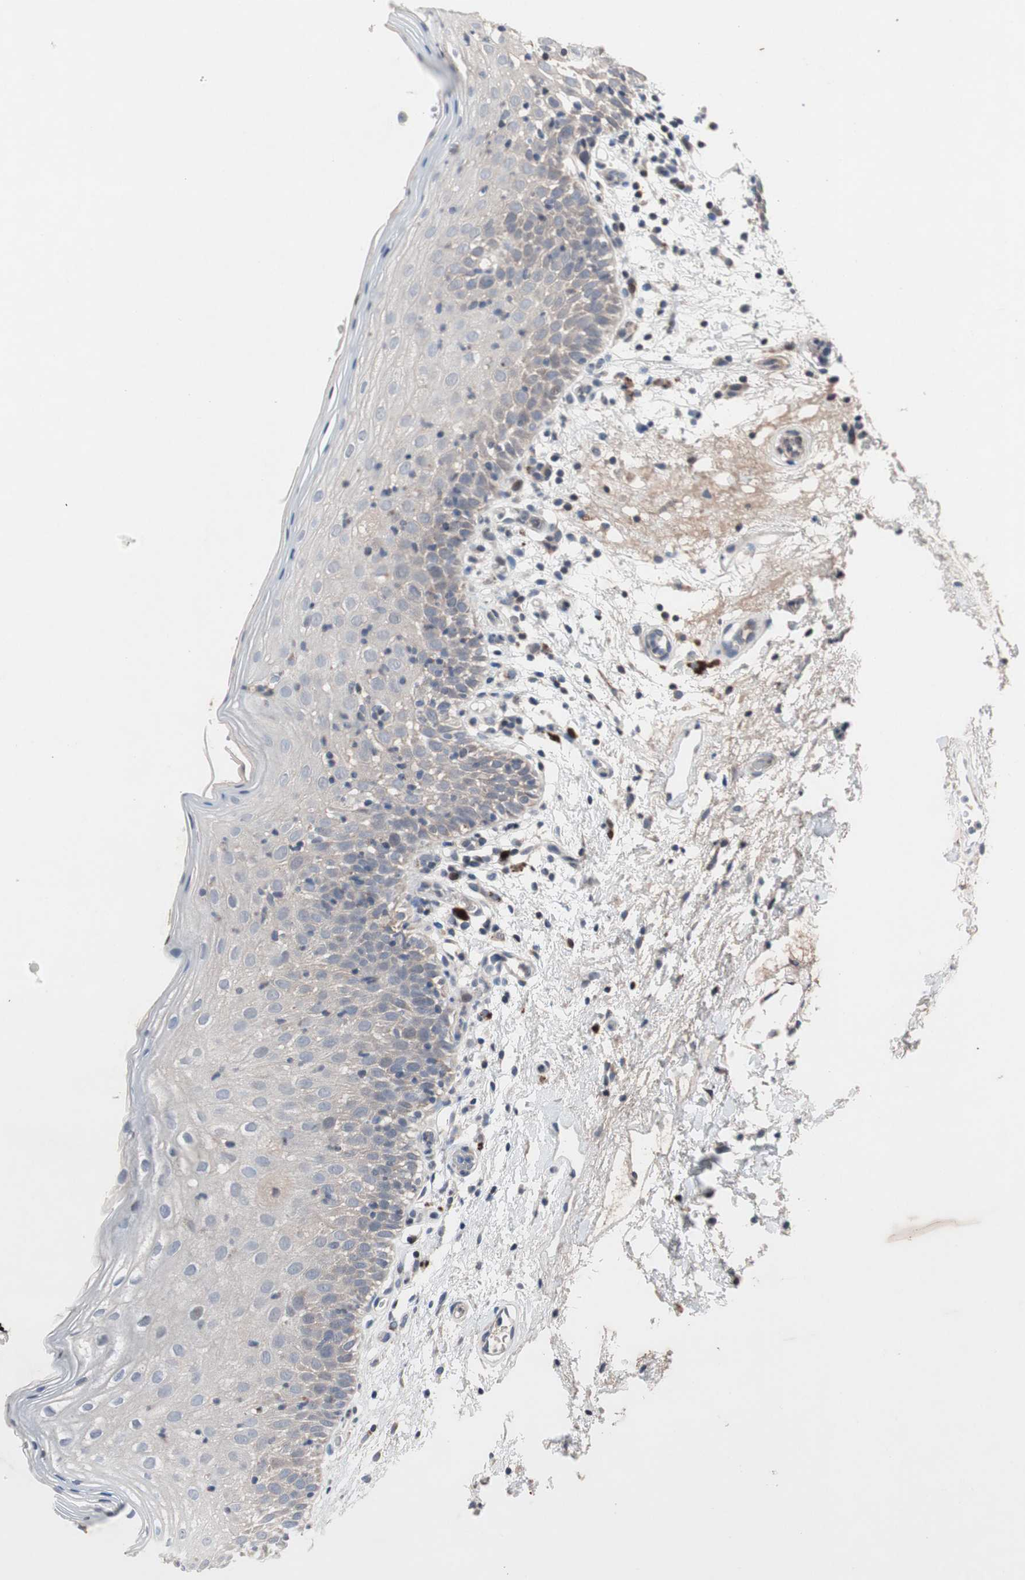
{"staining": {"intensity": "weak", "quantity": "25%-75%", "location": "cytoplasmic/membranous"}, "tissue": "oral mucosa", "cell_type": "Squamous epithelial cells", "image_type": "normal", "snomed": [{"axis": "morphology", "description": "Normal tissue, NOS"}, {"axis": "morphology", "description": "Squamous cell carcinoma, NOS"}, {"axis": "topography", "description": "Skeletal muscle"}, {"axis": "topography", "description": "Oral tissue"}], "caption": "Protein expression analysis of benign human oral mucosa reveals weak cytoplasmic/membranous expression in approximately 25%-75% of squamous epithelial cells. Nuclei are stained in blue.", "gene": "MUTYH", "patient": {"sex": "male", "age": 71}}